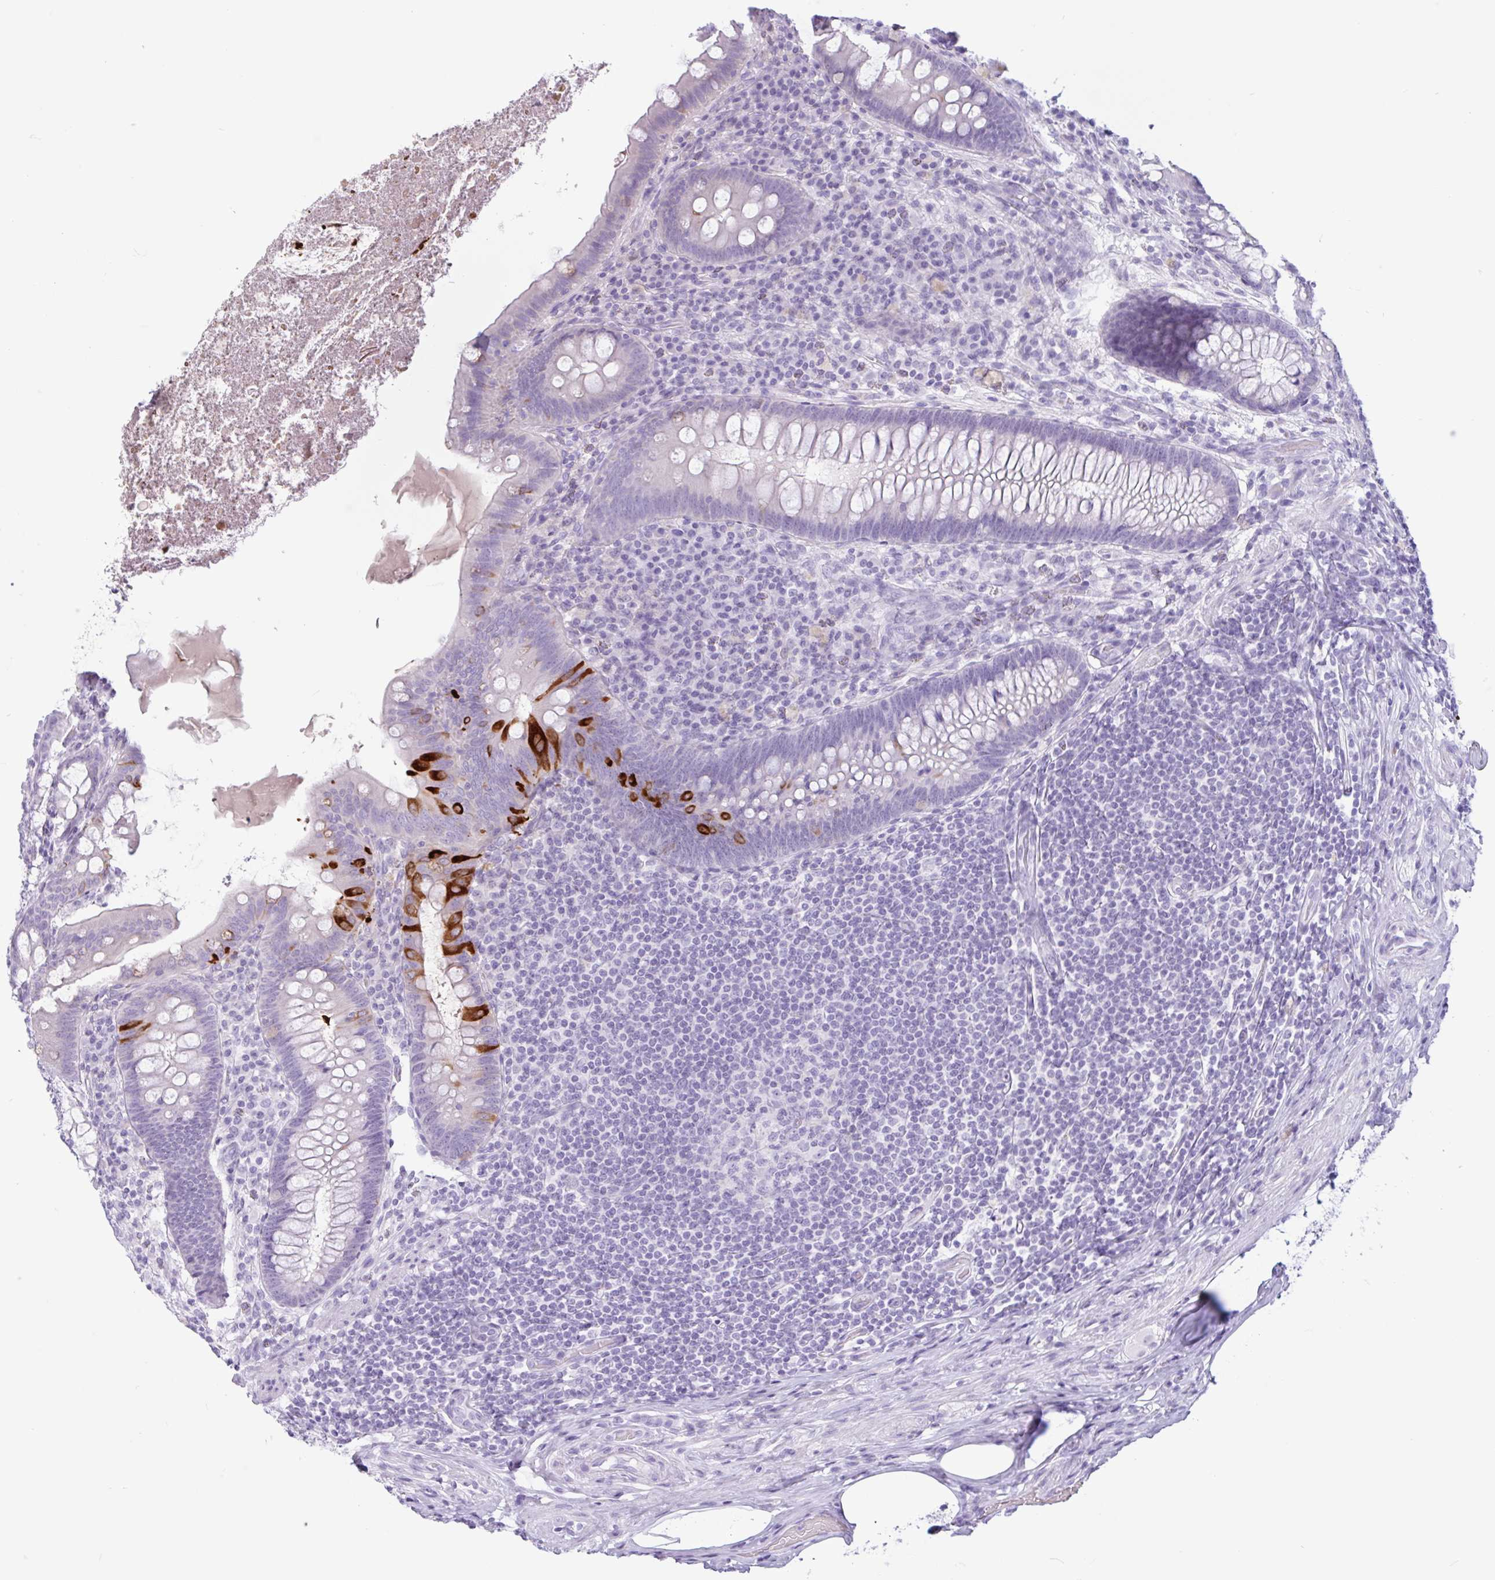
{"staining": {"intensity": "strong", "quantity": "<25%", "location": "cytoplasmic/membranous"}, "tissue": "appendix", "cell_type": "Glandular cells", "image_type": "normal", "snomed": [{"axis": "morphology", "description": "Normal tissue, NOS"}, {"axis": "topography", "description": "Appendix"}], "caption": "This image shows normal appendix stained with IHC to label a protein in brown. The cytoplasmic/membranous of glandular cells show strong positivity for the protein. Nuclei are counter-stained blue.", "gene": "CTSE", "patient": {"sex": "male", "age": 71}}